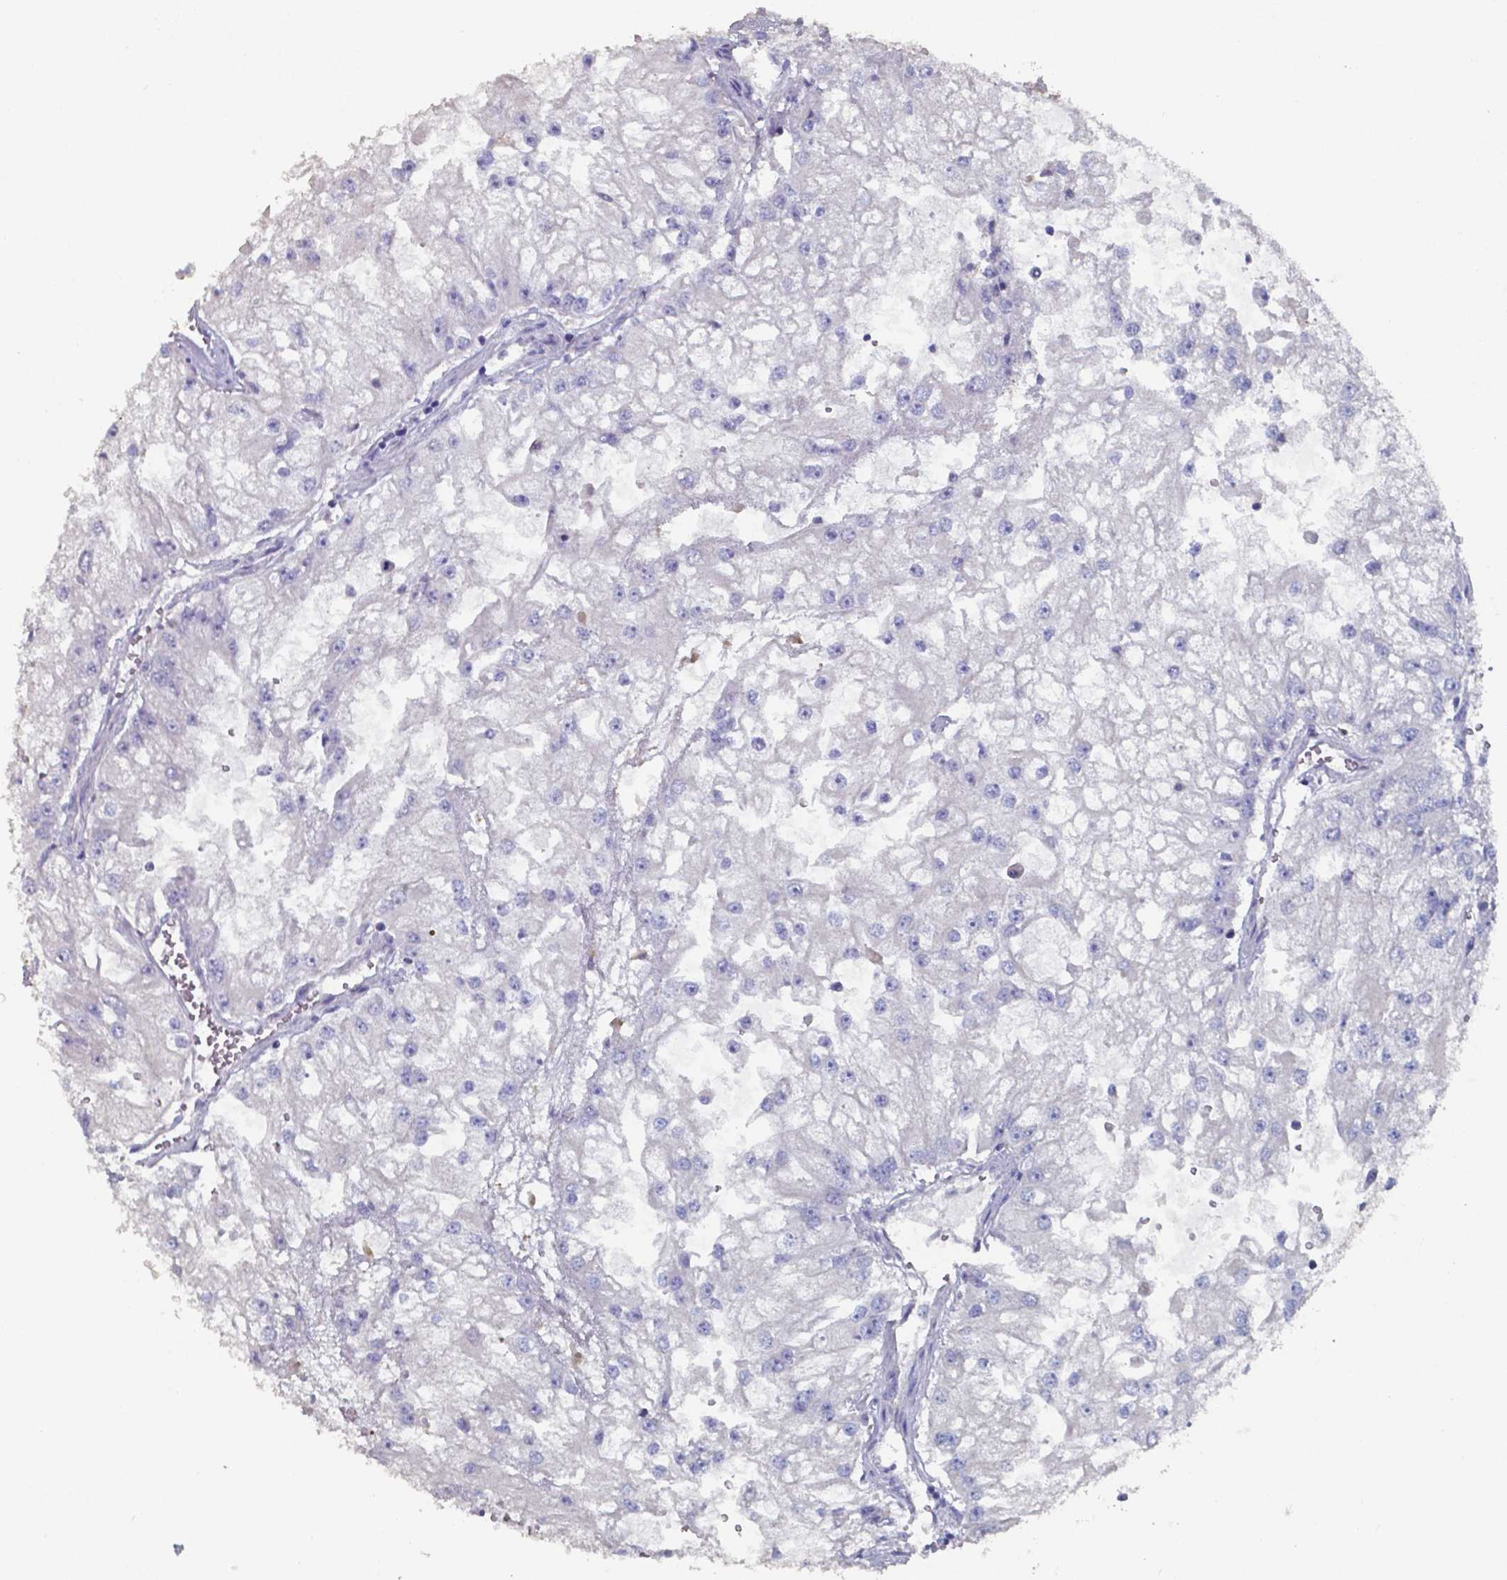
{"staining": {"intensity": "negative", "quantity": "none", "location": "none"}, "tissue": "renal cancer", "cell_type": "Tumor cells", "image_type": "cancer", "snomed": [{"axis": "morphology", "description": "Adenocarcinoma, NOS"}, {"axis": "topography", "description": "Kidney"}], "caption": "This image is of renal cancer (adenocarcinoma) stained with IHC to label a protein in brown with the nuclei are counter-stained blue. There is no staining in tumor cells.", "gene": "FOXJ1", "patient": {"sex": "male", "age": 59}}